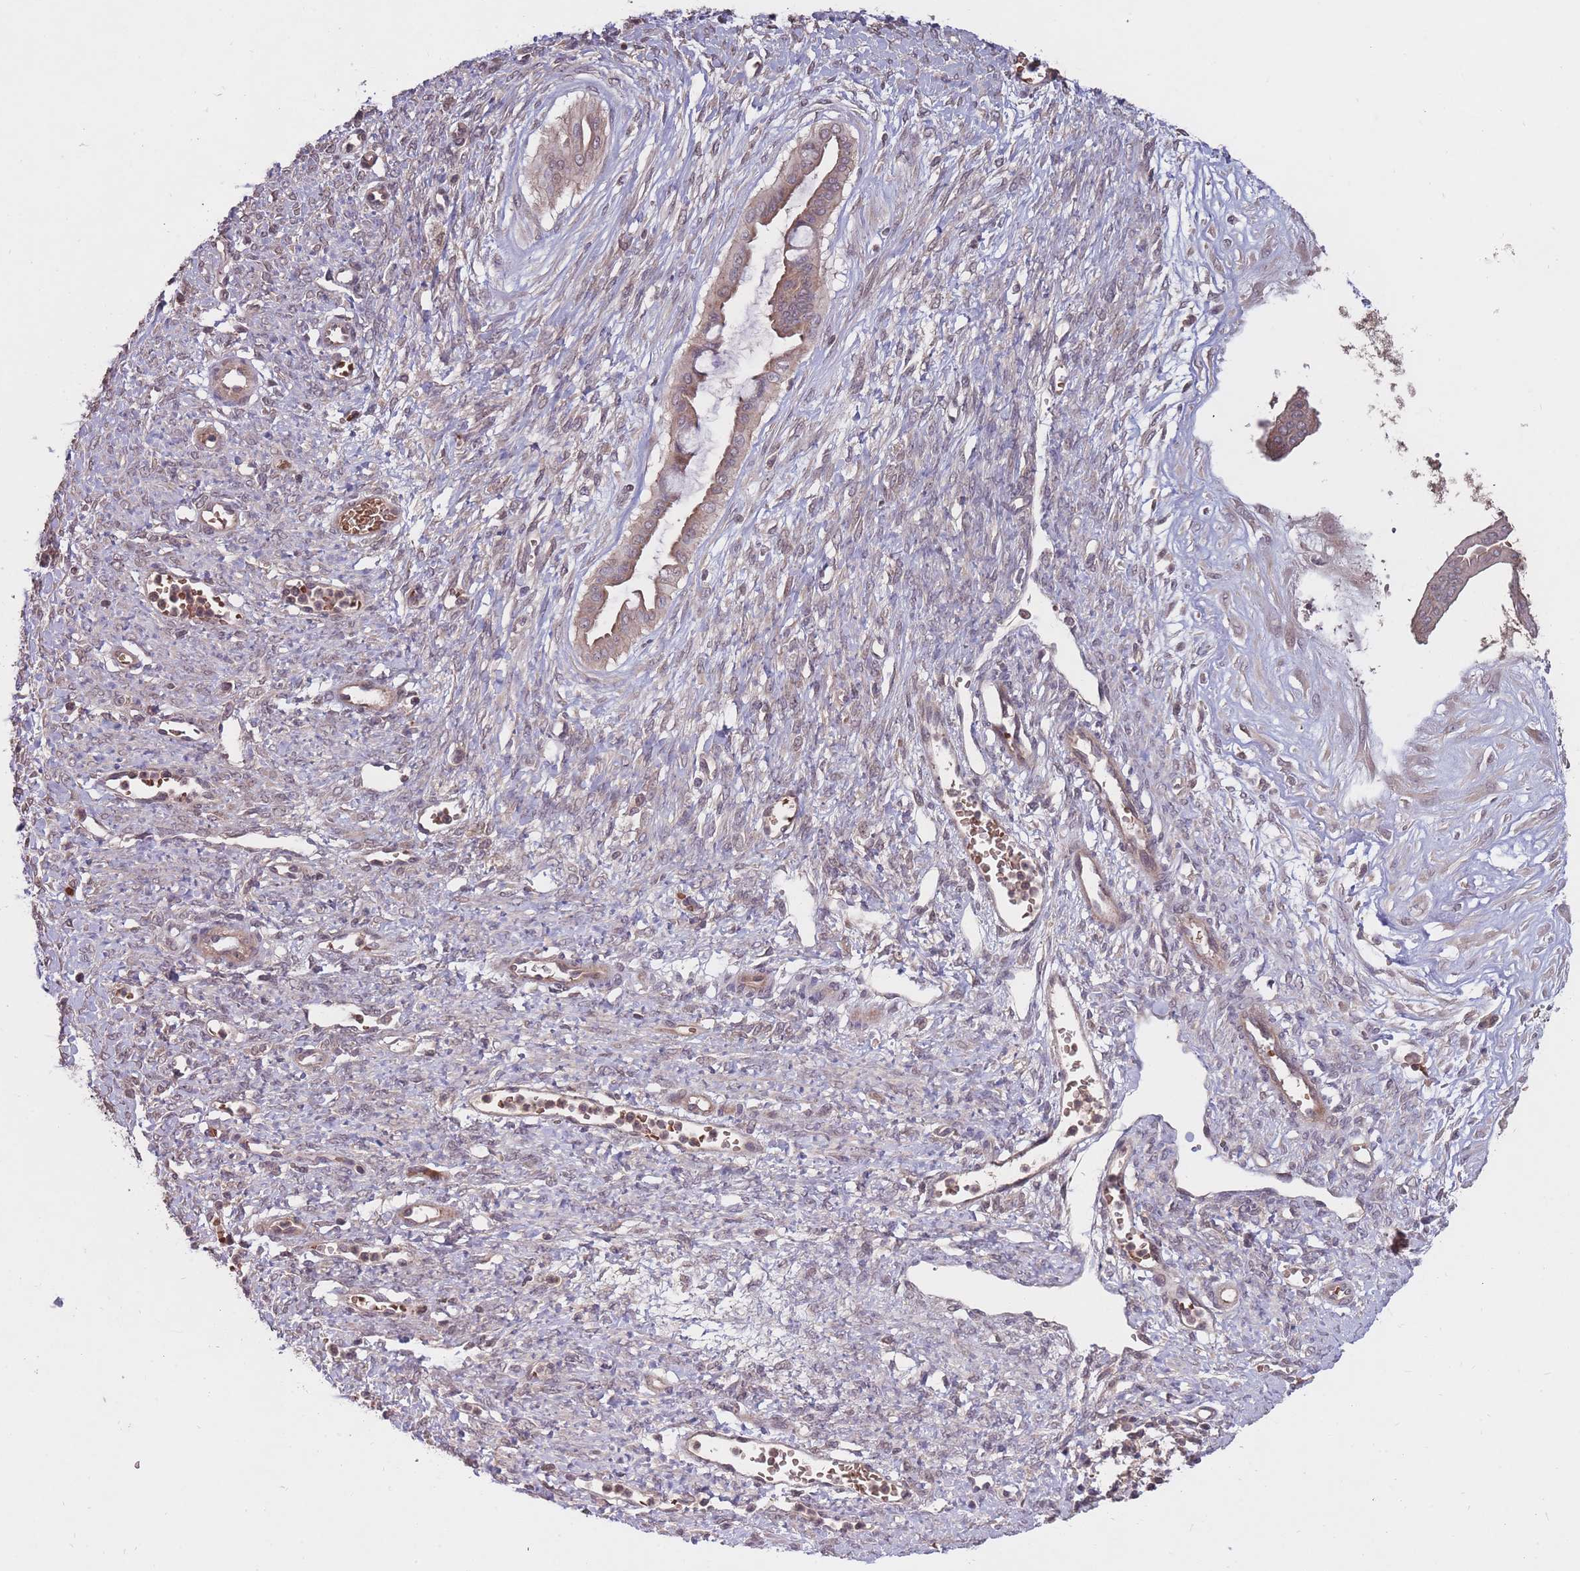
{"staining": {"intensity": "weak", "quantity": "<25%", "location": "cytoplasmic/membranous"}, "tissue": "ovarian cancer", "cell_type": "Tumor cells", "image_type": "cancer", "snomed": [{"axis": "morphology", "description": "Cystadenocarcinoma, mucinous, NOS"}, {"axis": "topography", "description": "Ovary"}], "caption": "The micrograph shows no significant staining in tumor cells of ovarian mucinous cystadenocarcinoma.", "gene": "ADCYAP1R1", "patient": {"sex": "female", "age": 73}}